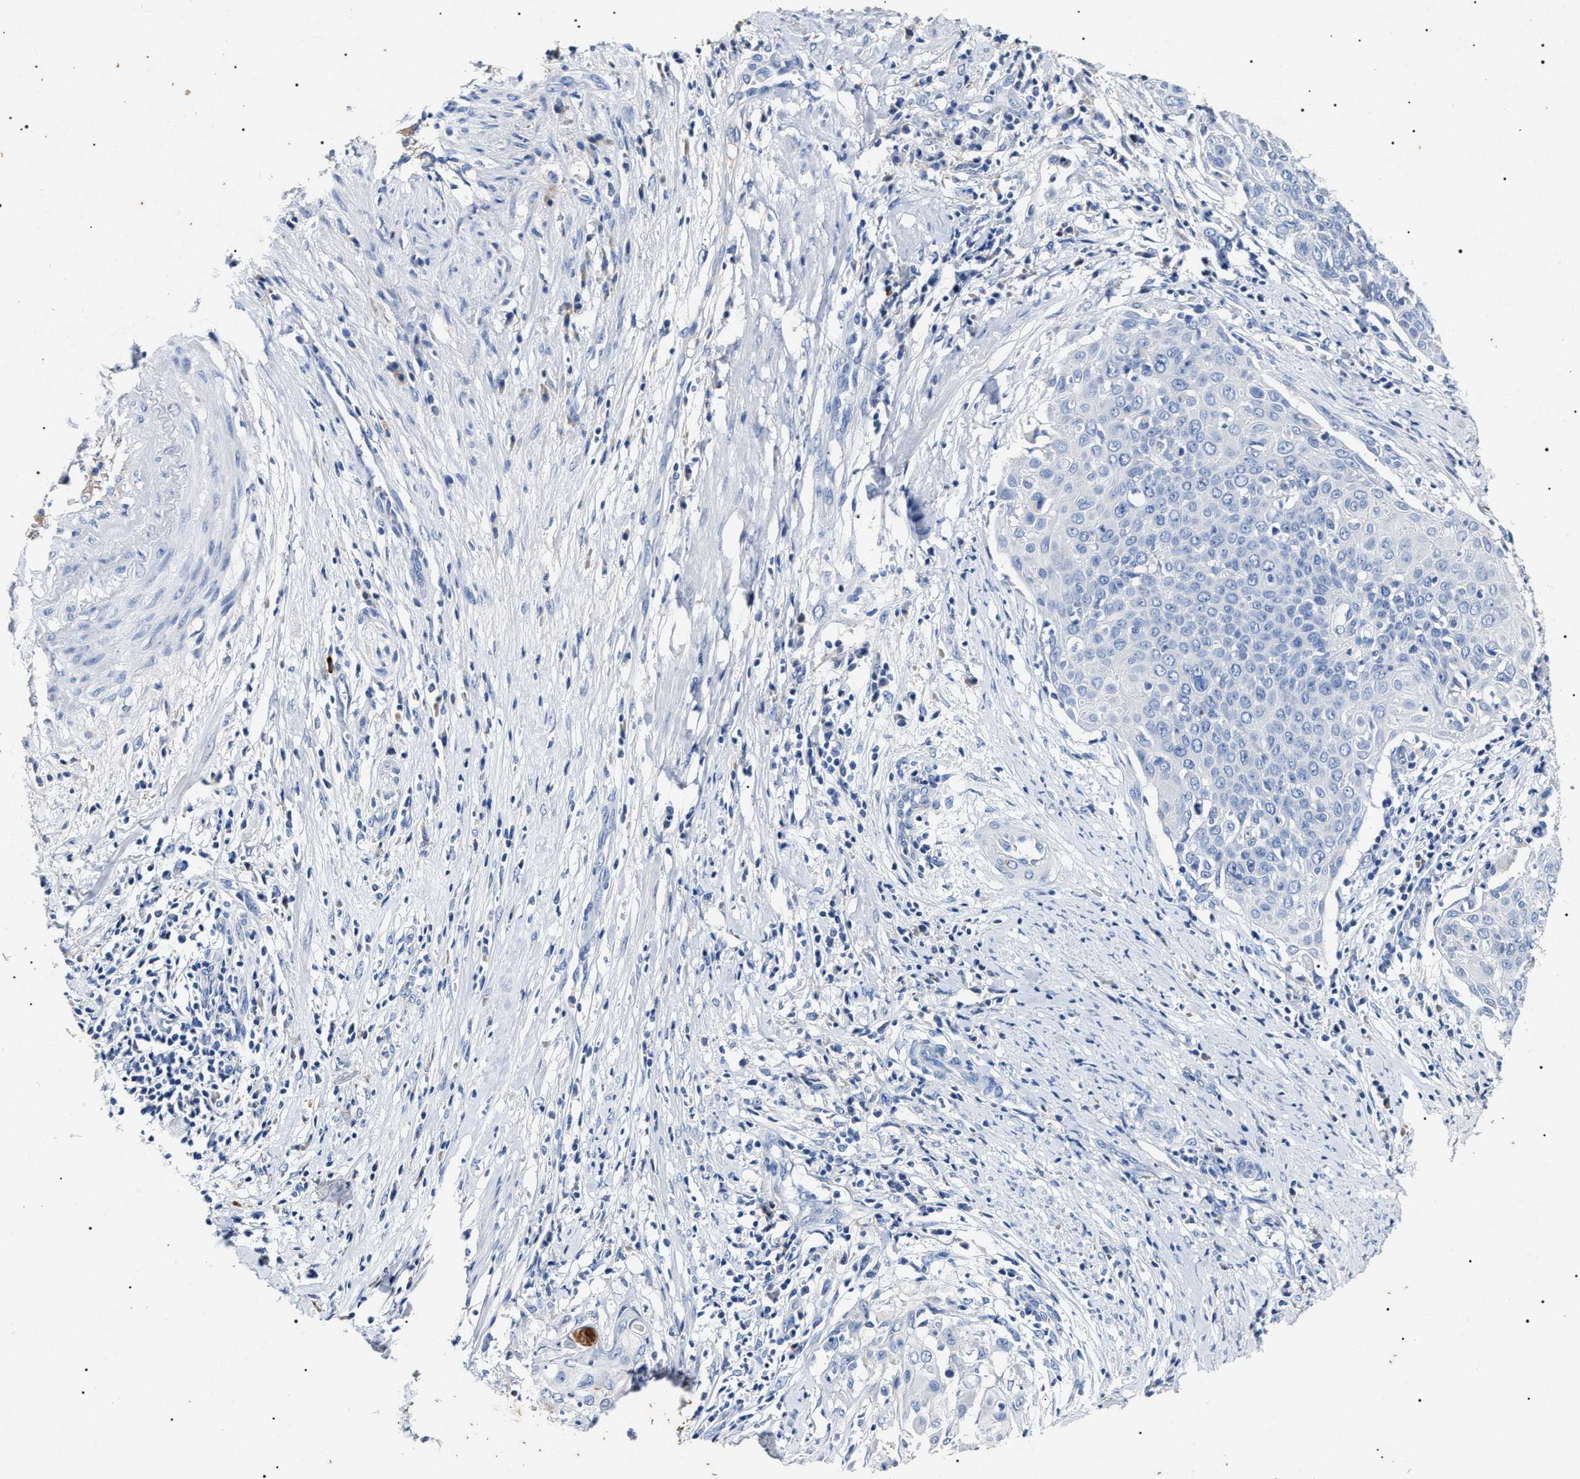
{"staining": {"intensity": "negative", "quantity": "none", "location": "none"}, "tissue": "cervical cancer", "cell_type": "Tumor cells", "image_type": "cancer", "snomed": [{"axis": "morphology", "description": "Squamous cell carcinoma, NOS"}, {"axis": "topography", "description": "Cervix"}], "caption": "A histopathology image of human squamous cell carcinoma (cervical) is negative for staining in tumor cells.", "gene": "LRRC8E", "patient": {"sex": "female", "age": 39}}